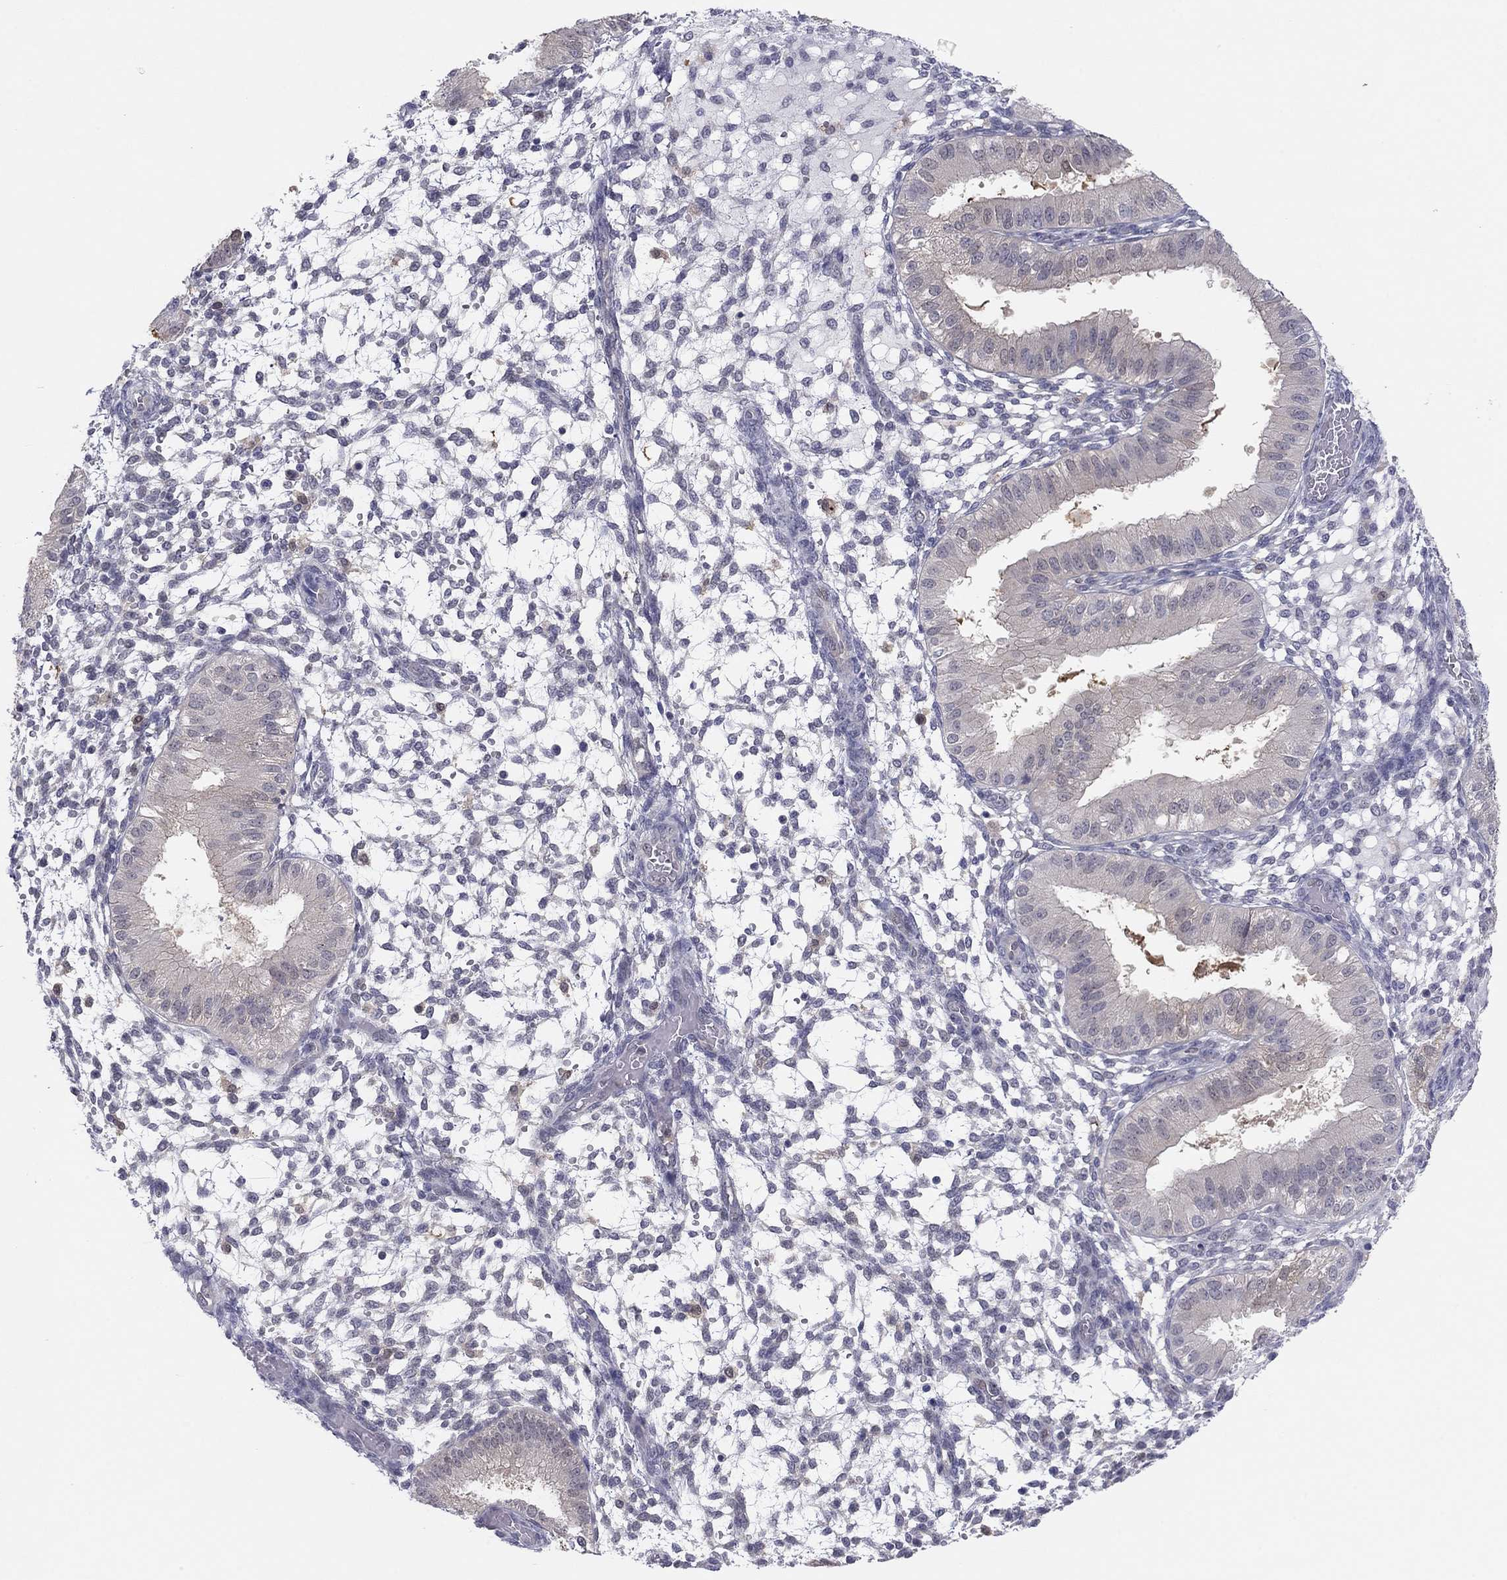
{"staining": {"intensity": "weak", "quantity": "<25%", "location": "cytoplasmic/membranous"}, "tissue": "endometrium", "cell_type": "Cells in endometrial stroma", "image_type": "normal", "snomed": [{"axis": "morphology", "description": "Normal tissue, NOS"}, {"axis": "topography", "description": "Endometrium"}], "caption": "High power microscopy histopathology image of an IHC photomicrograph of unremarkable endometrium, revealing no significant positivity in cells in endometrial stroma. (DAB IHC, high magnification).", "gene": "PDXK", "patient": {"sex": "female", "age": 43}}